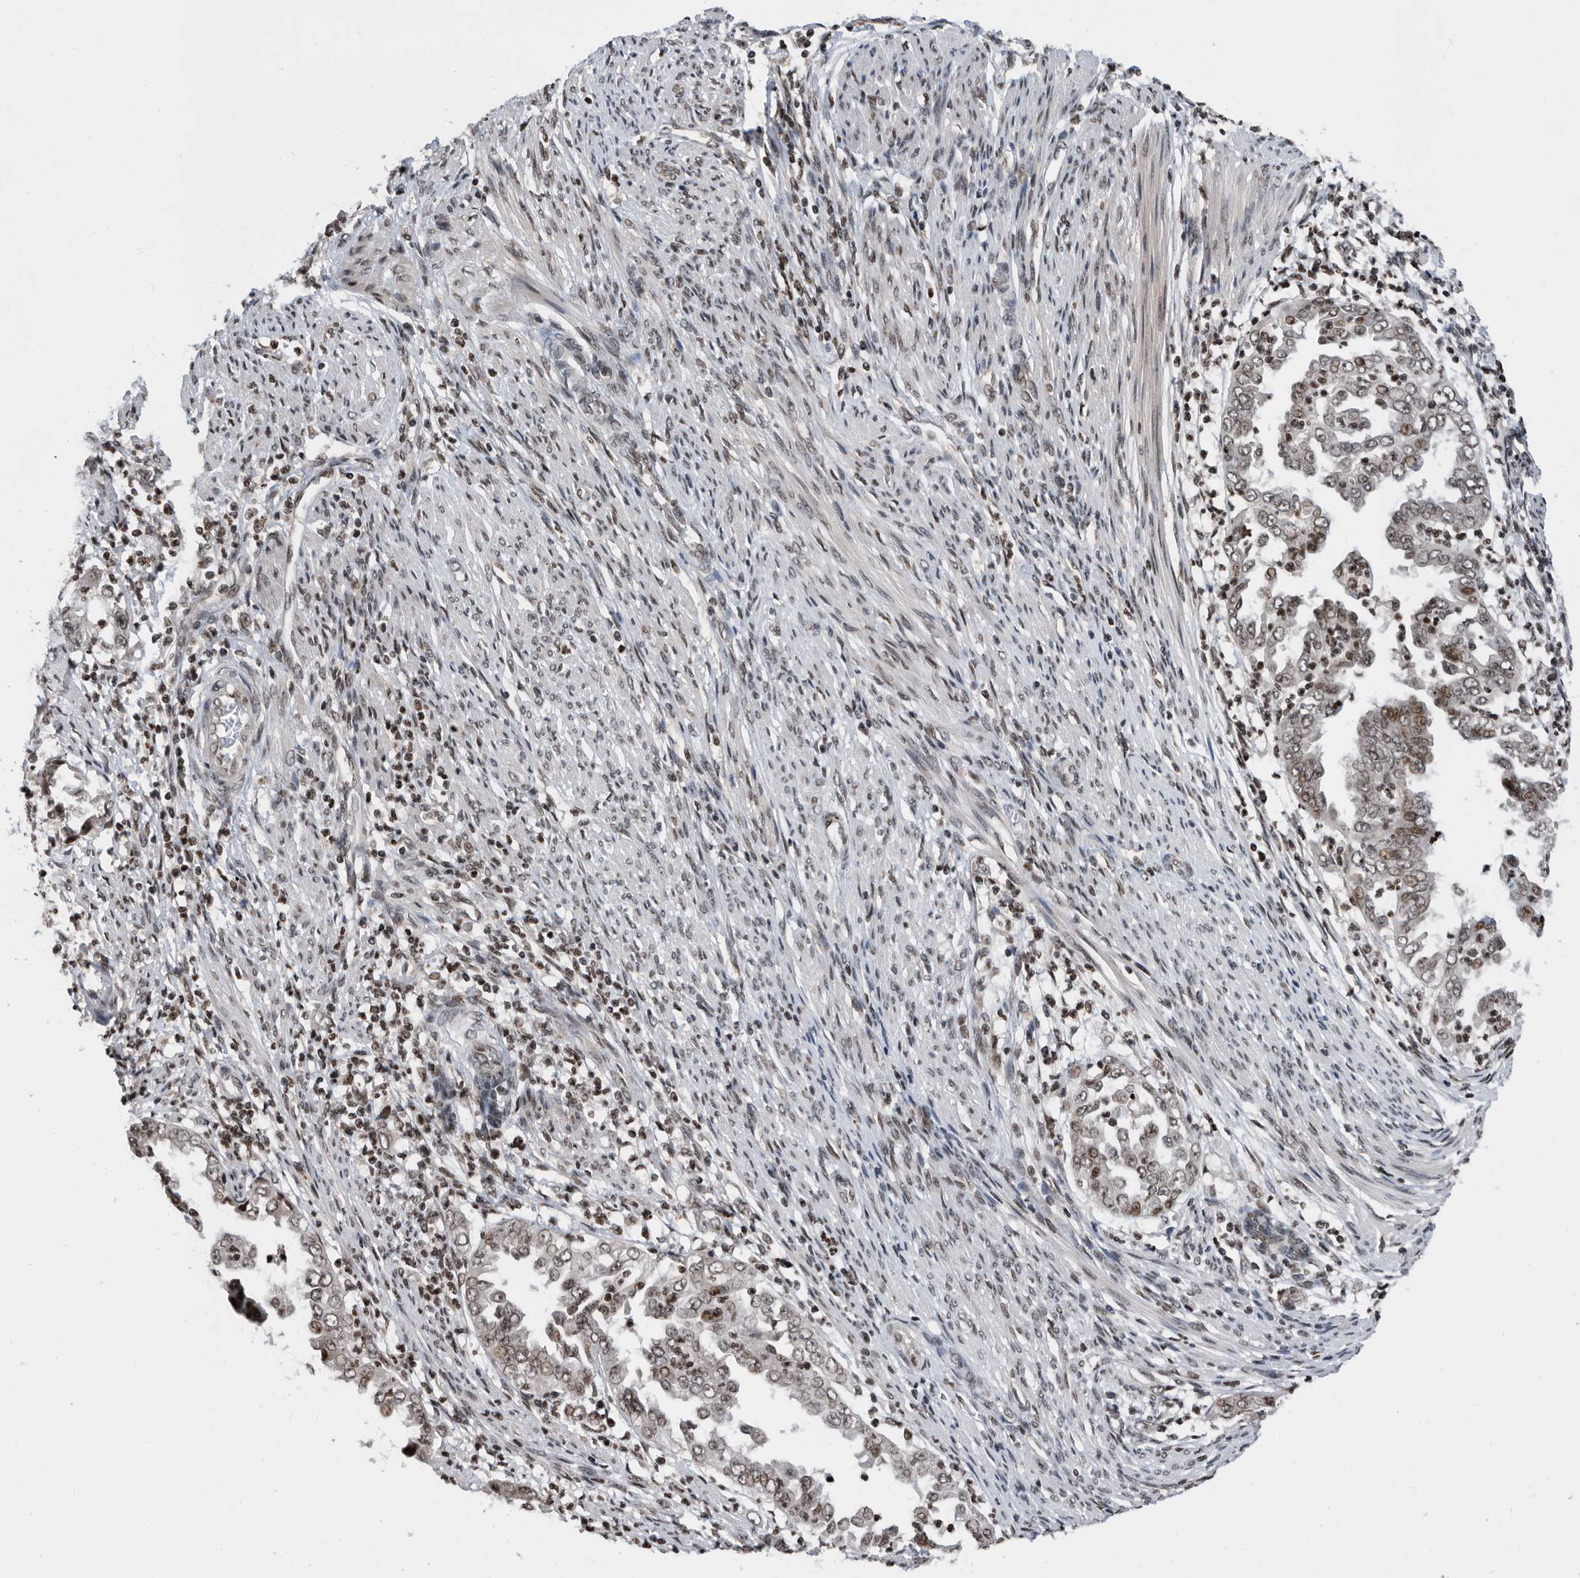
{"staining": {"intensity": "moderate", "quantity": "<25%", "location": "nuclear"}, "tissue": "endometrial cancer", "cell_type": "Tumor cells", "image_type": "cancer", "snomed": [{"axis": "morphology", "description": "Adenocarcinoma, NOS"}, {"axis": "topography", "description": "Endometrium"}], "caption": "Tumor cells reveal low levels of moderate nuclear staining in approximately <25% of cells in endometrial adenocarcinoma.", "gene": "SNRNP48", "patient": {"sex": "female", "age": 85}}